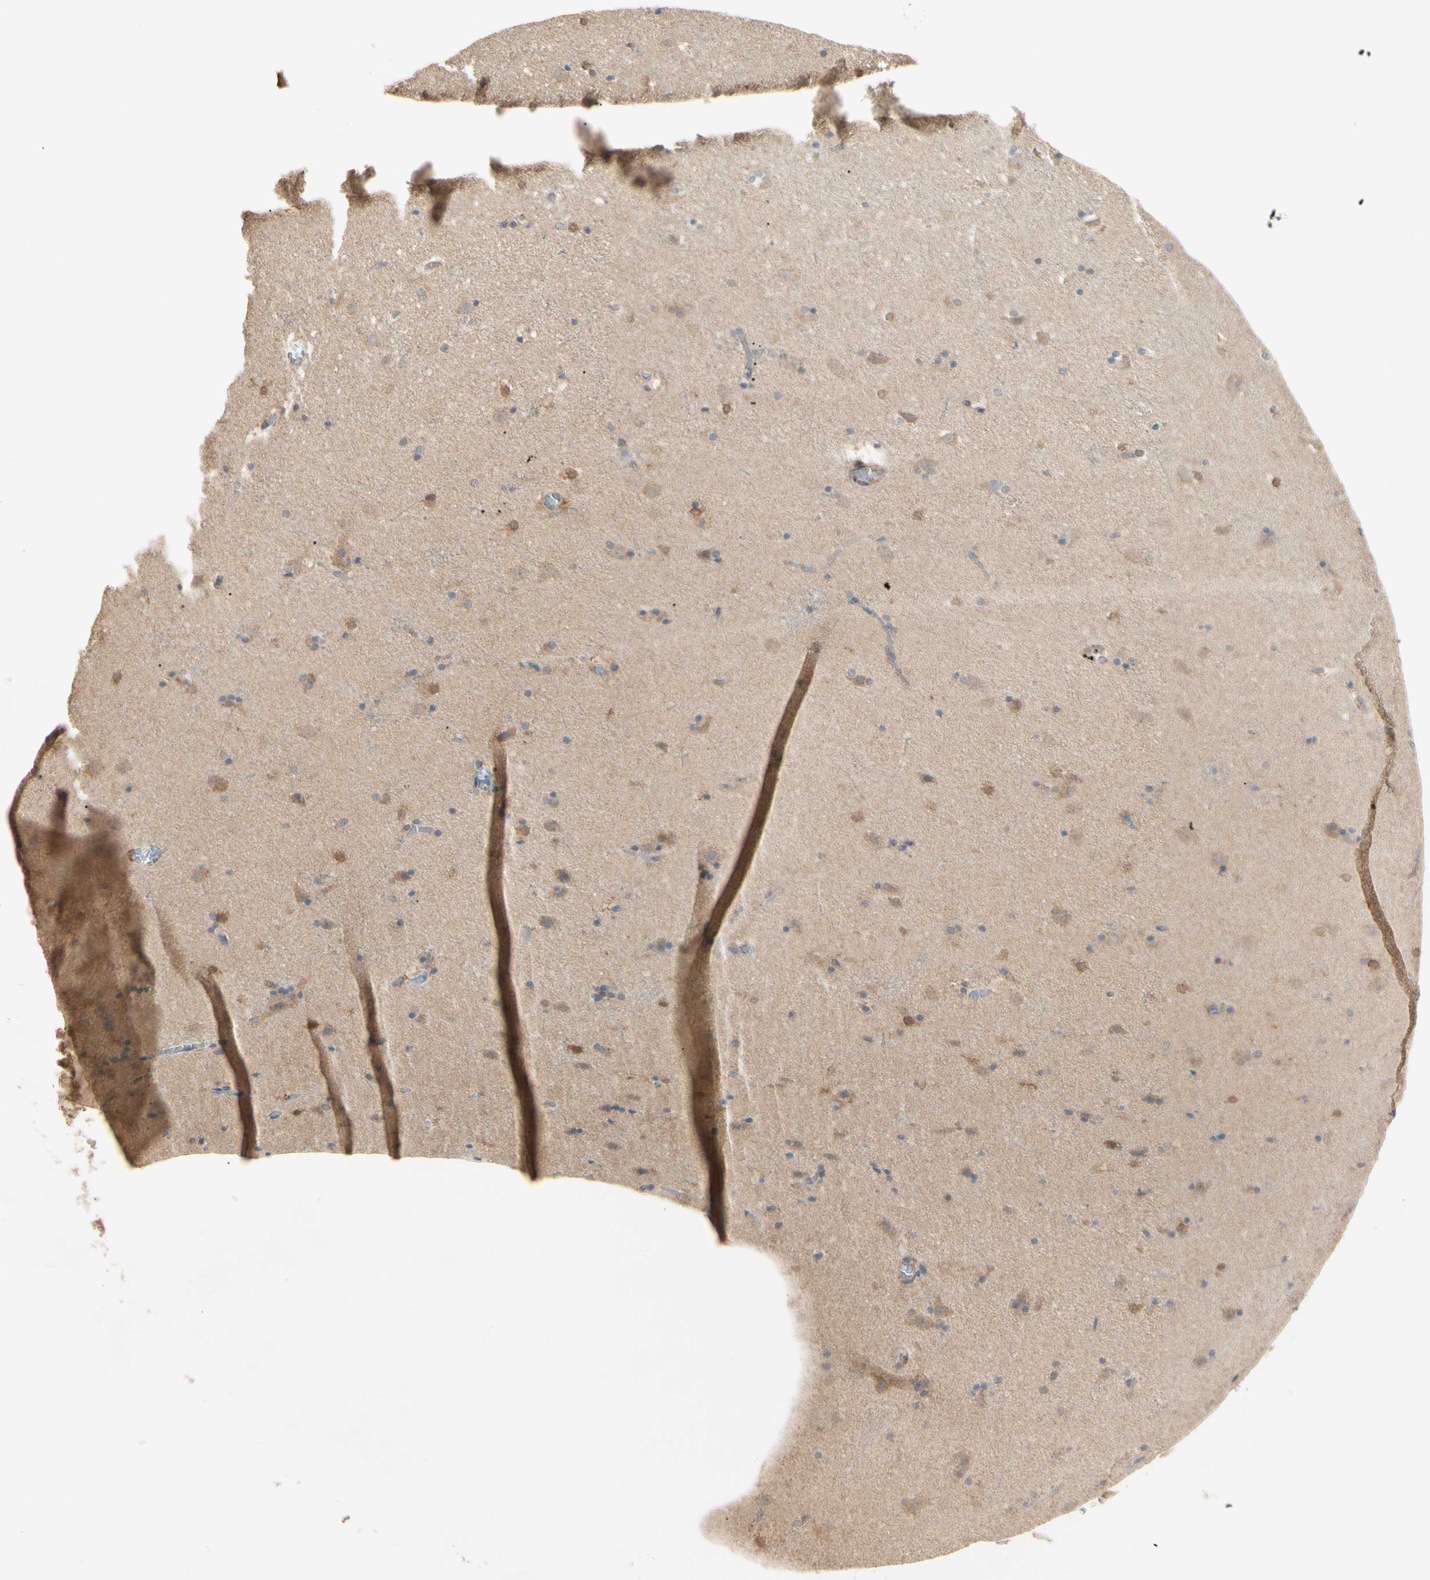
{"staining": {"intensity": "moderate", "quantity": "25%-75%", "location": "cytoplasmic/membranous"}, "tissue": "caudate", "cell_type": "Glial cells", "image_type": "normal", "snomed": [{"axis": "morphology", "description": "Normal tissue, NOS"}, {"axis": "topography", "description": "Lateral ventricle wall"}], "caption": "Caudate stained with DAB IHC demonstrates medium levels of moderate cytoplasmic/membranous staining in about 25%-75% of glial cells.", "gene": "IRAG1", "patient": {"sex": "male", "age": 45}}